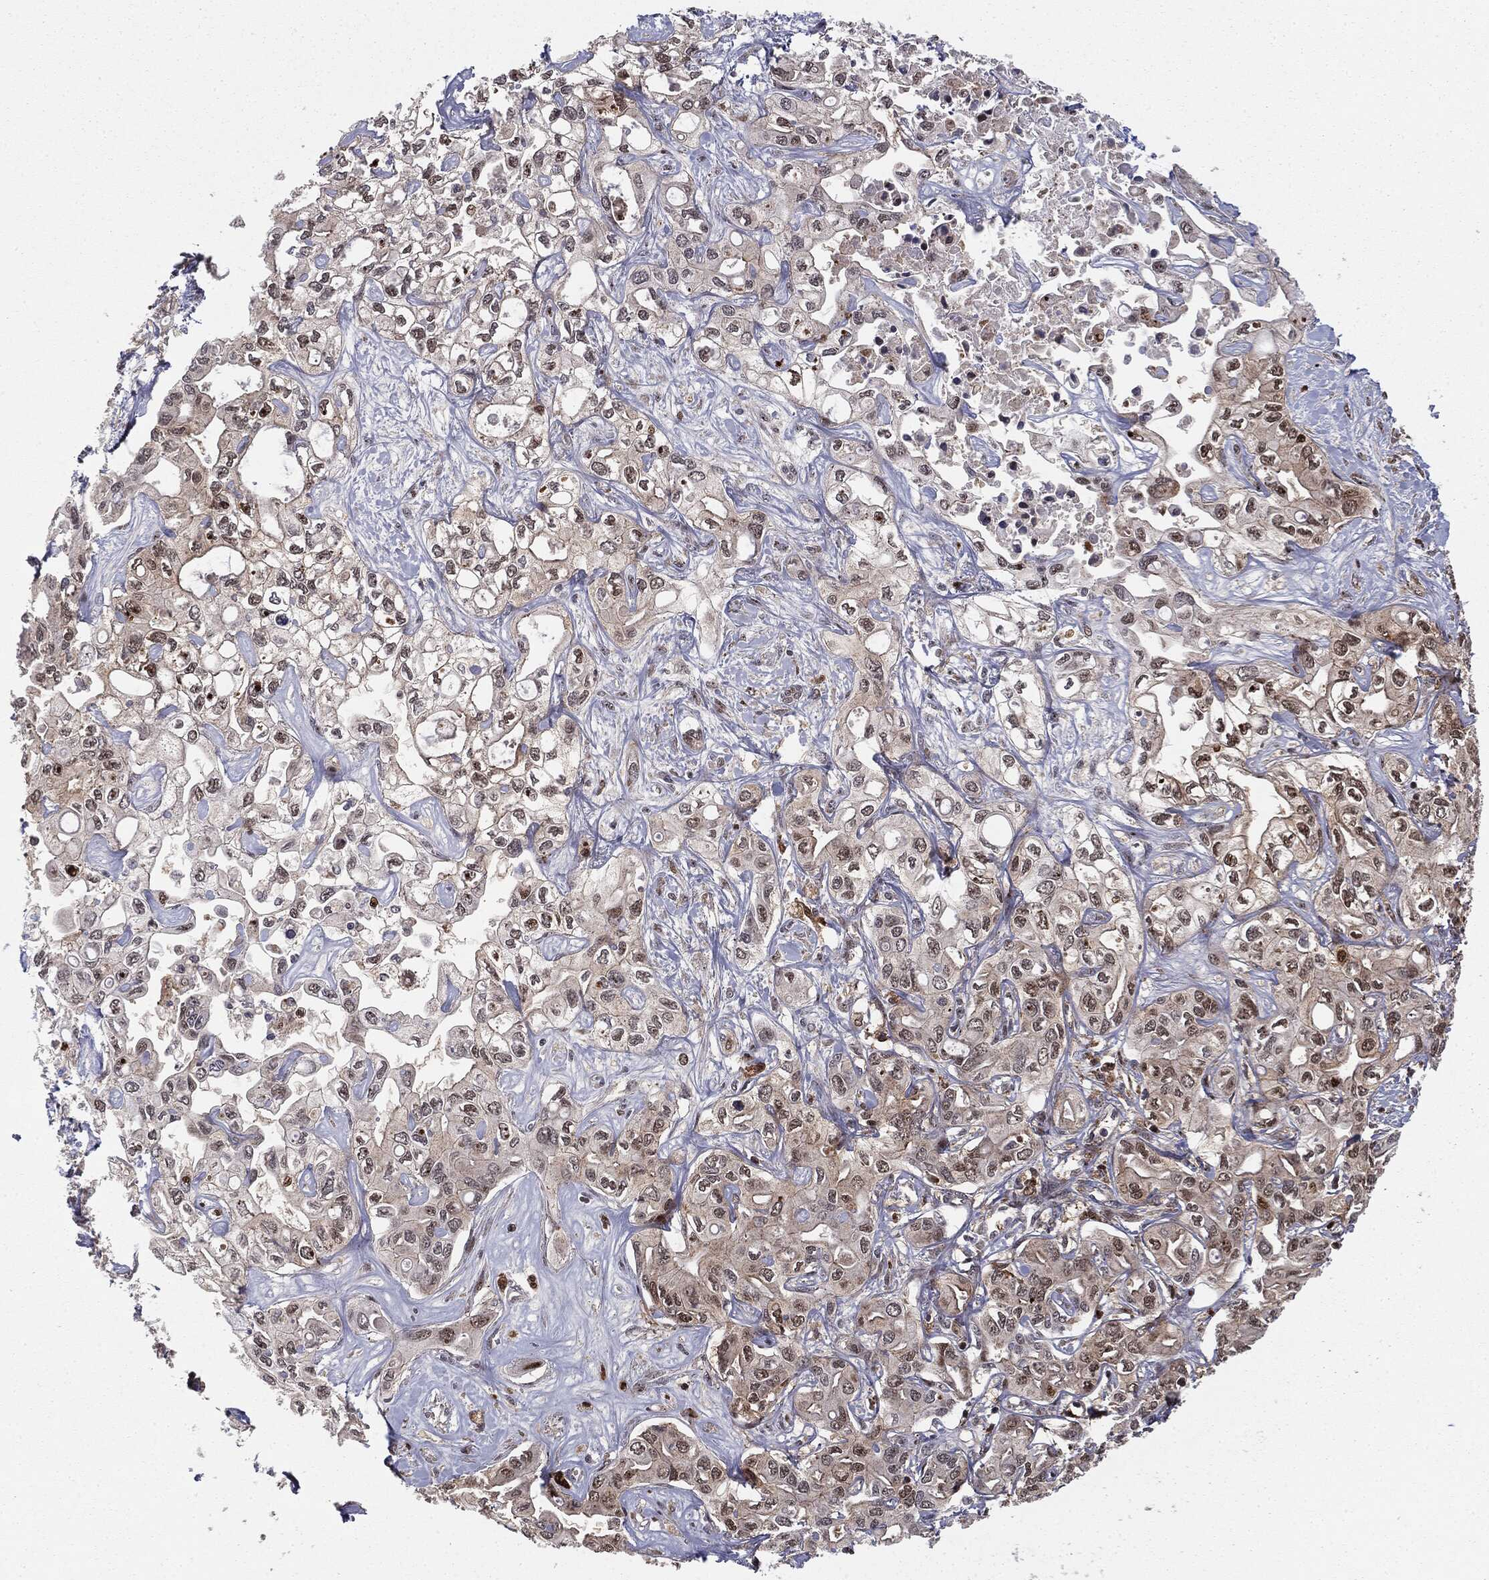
{"staining": {"intensity": "moderate", "quantity": "<25%", "location": "cytoplasmic/membranous,nuclear"}, "tissue": "liver cancer", "cell_type": "Tumor cells", "image_type": "cancer", "snomed": [{"axis": "morphology", "description": "Cholangiocarcinoma"}, {"axis": "topography", "description": "Liver"}], "caption": "Immunohistochemical staining of human liver cancer (cholangiocarcinoma) demonstrates low levels of moderate cytoplasmic/membranous and nuclear staining in about <25% of tumor cells. (Brightfield microscopy of DAB IHC at high magnification).", "gene": "PTEN", "patient": {"sex": "female", "age": 64}}